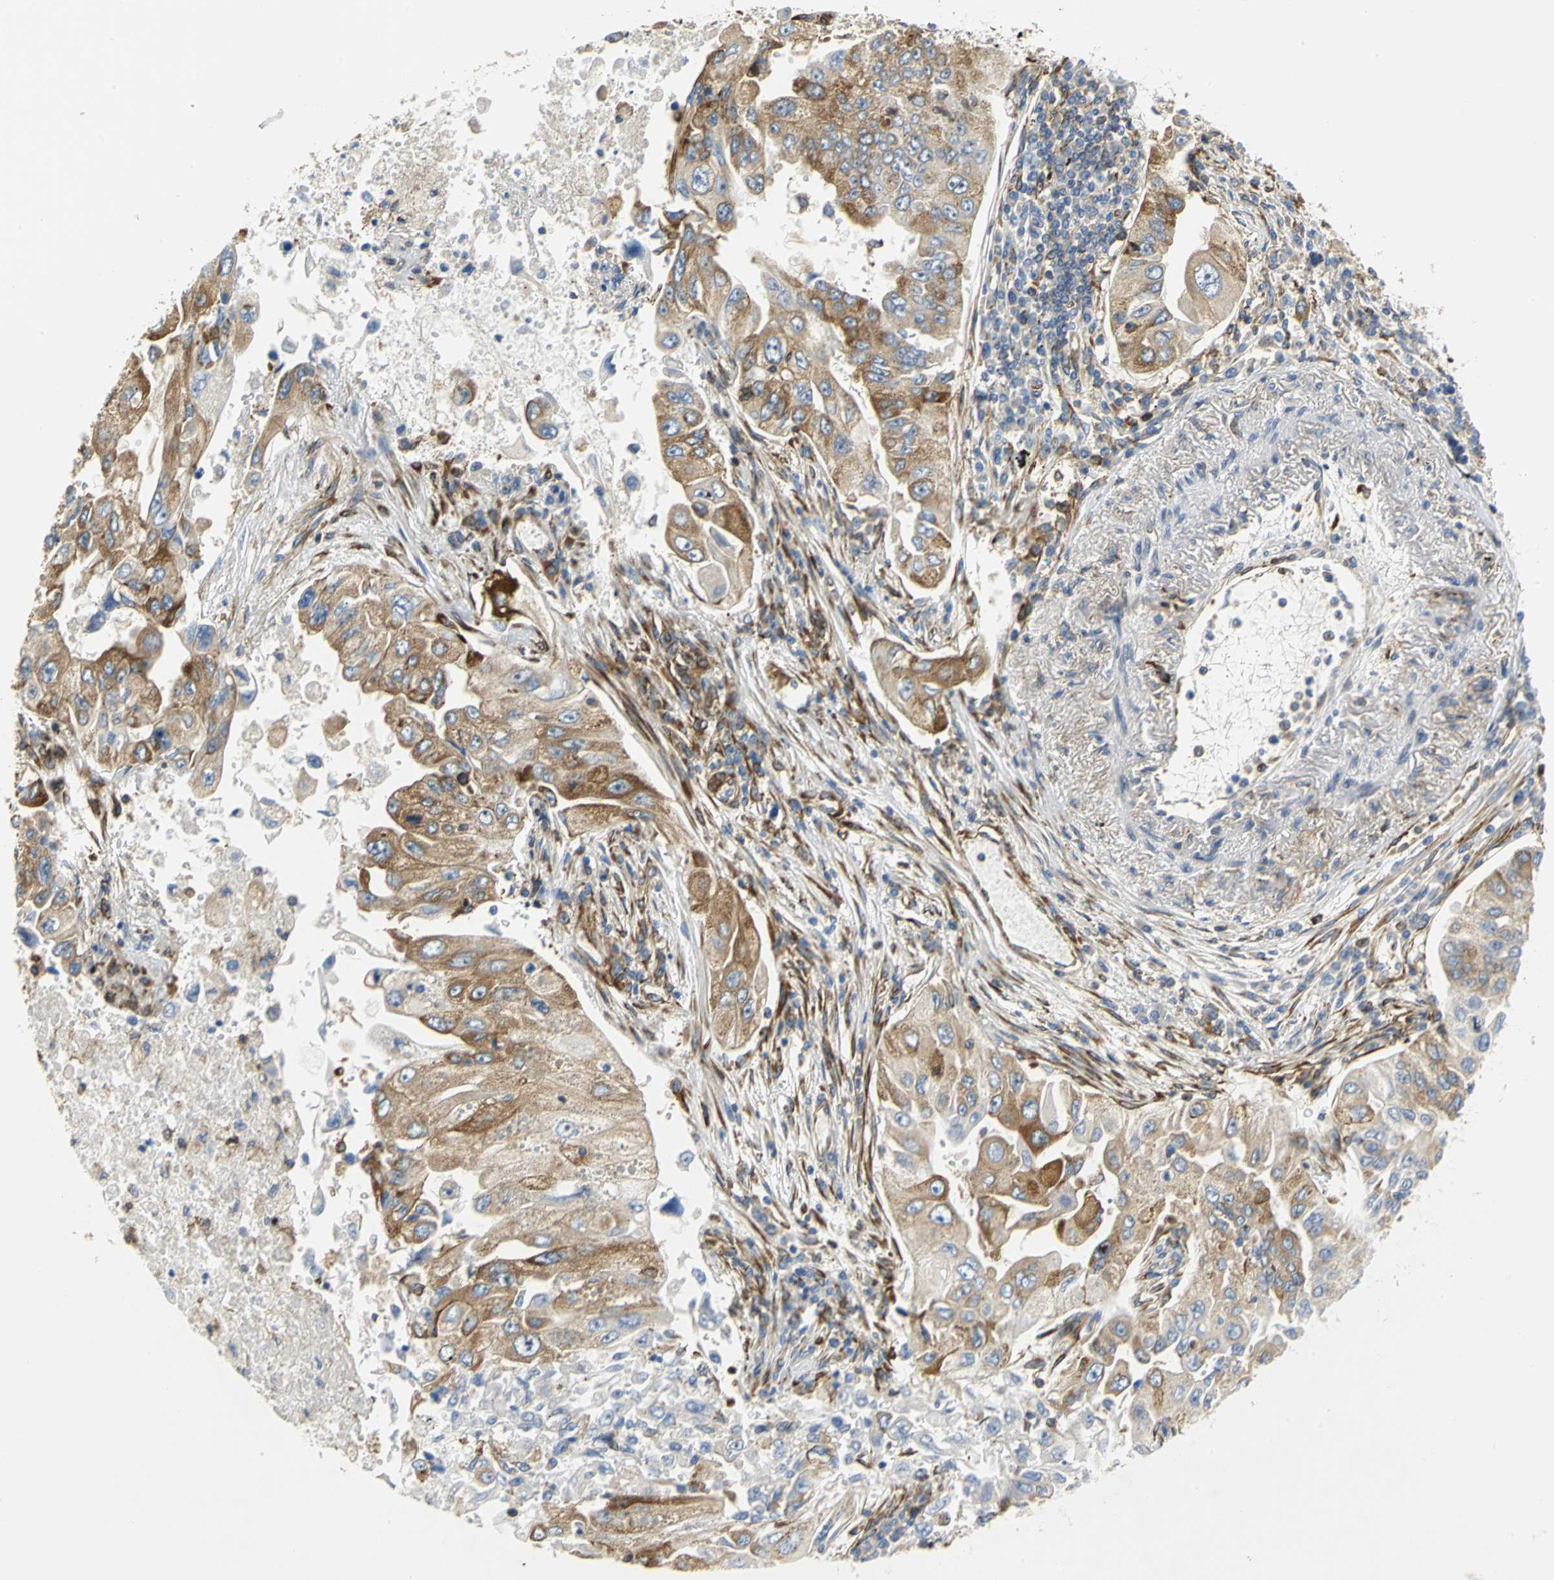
{"staining": {"intensity": "moderate", "quantity": ">75%", "location": "cytoplasmic/membranous"}, "tissue": "lung cancer", "cell_type": "Tumor cells", "image_type": "cancer", "snomed": [{"axis": "morphology", "description": "Adenocarcinoma, NOS"}, {"axis": "topography", "description": "Lung"}], "caption": "Moderate cytoplasmic/membranous positivity for a protein is identified in about >75% of tumor cells of lung adenocarcinoma using IHC.", "gene": "YBX1", "patient": {"sex": "male", "age": 84}}